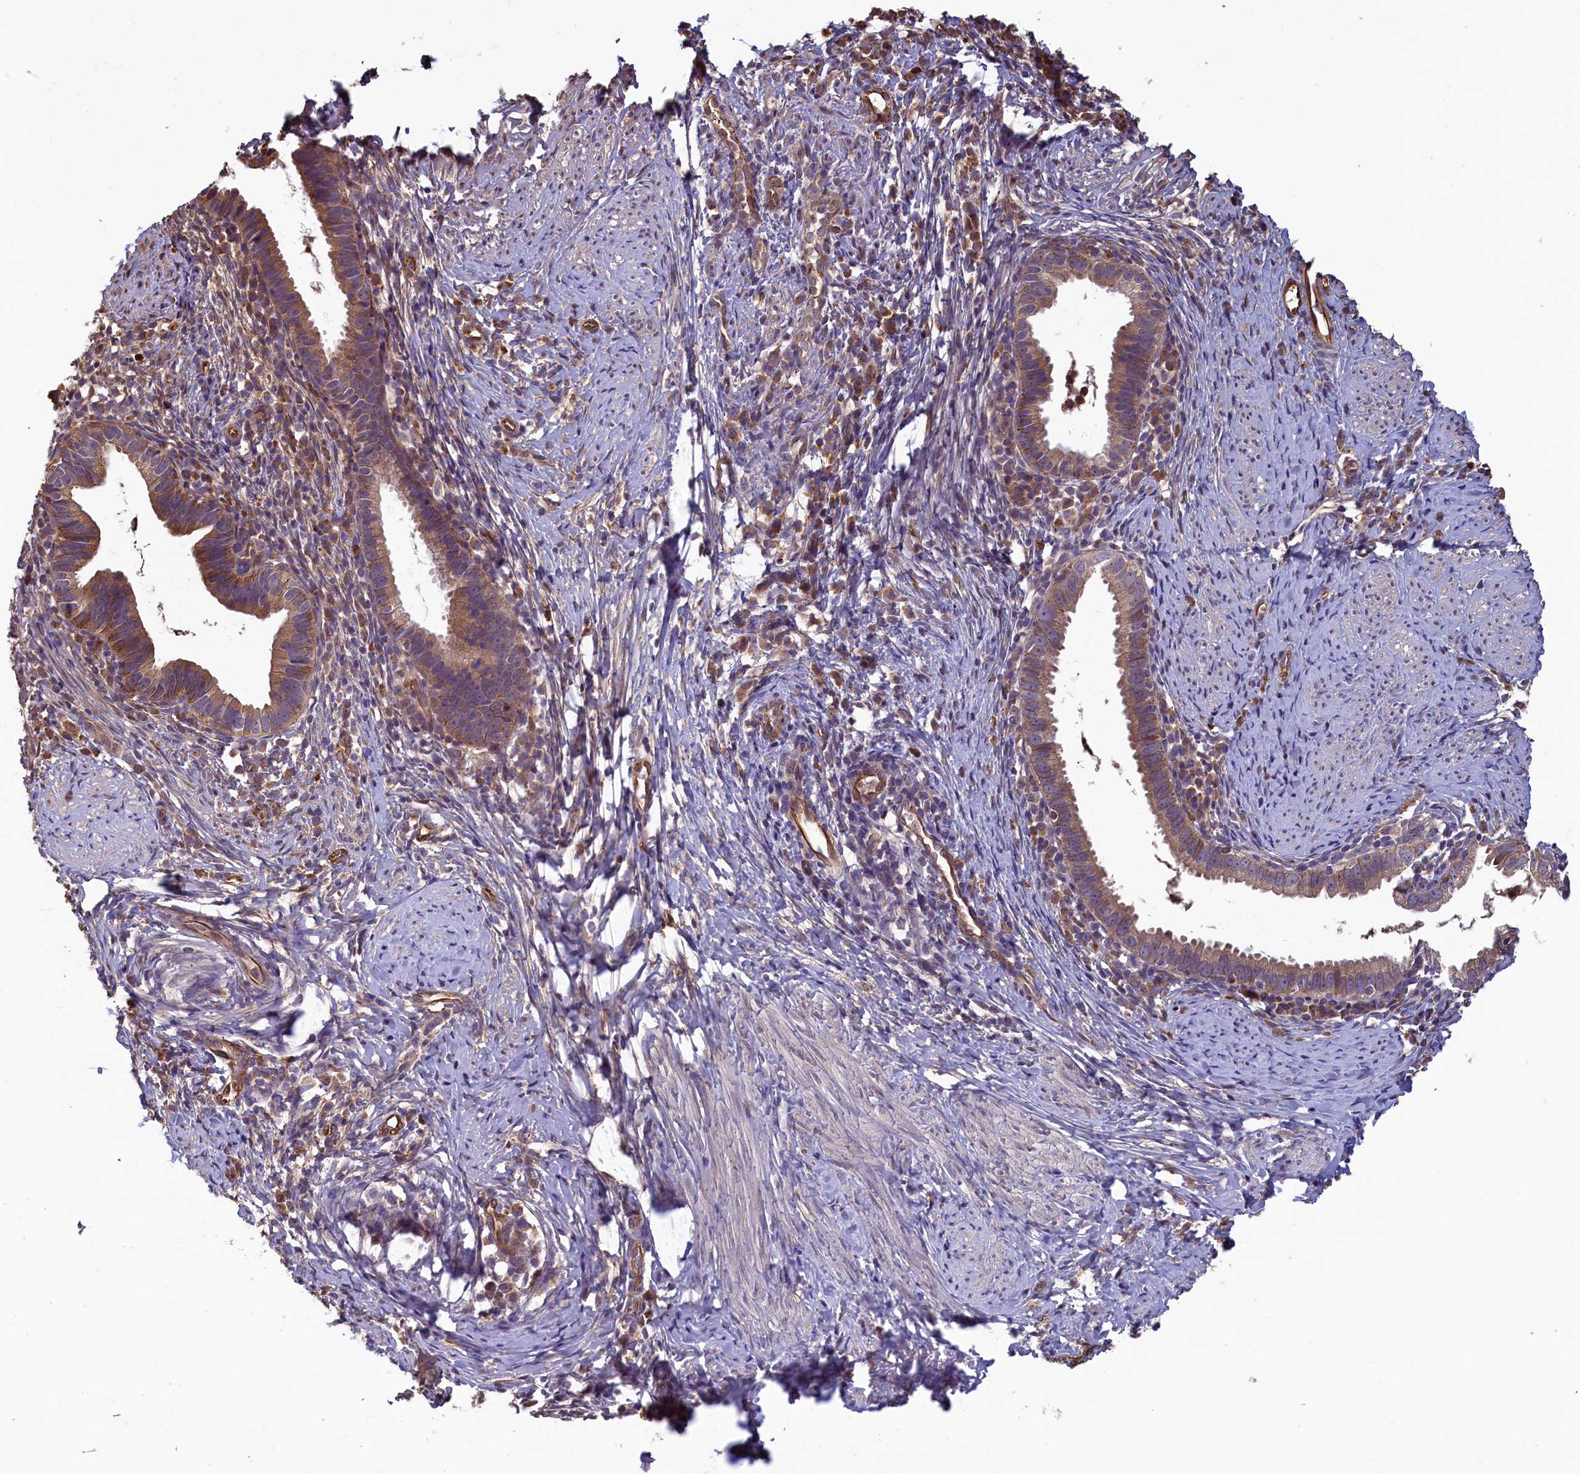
{"staining": {"intensity": "moderate", "quantity": ">75%", "location": "cytoplasmic/membranous"}, "tissue": "cervical cancer", "cell_type": "Tumor cells", "image_type": "cancer", "snomed": [{"axis": "morphology", "description": "Adenocarcinoma, NOS"}, {"axis": "topography", "description": "Cervix"}], "caption": "Brown immunohistochemical staining in human cervical cancer (adenocarcinoma) demonstrates moderate cytoplasmic/membranous staining in approximately >75% of tumor cells.", "gene": "ACSBG1", "patient": {"sex": "female", "age": 36}}